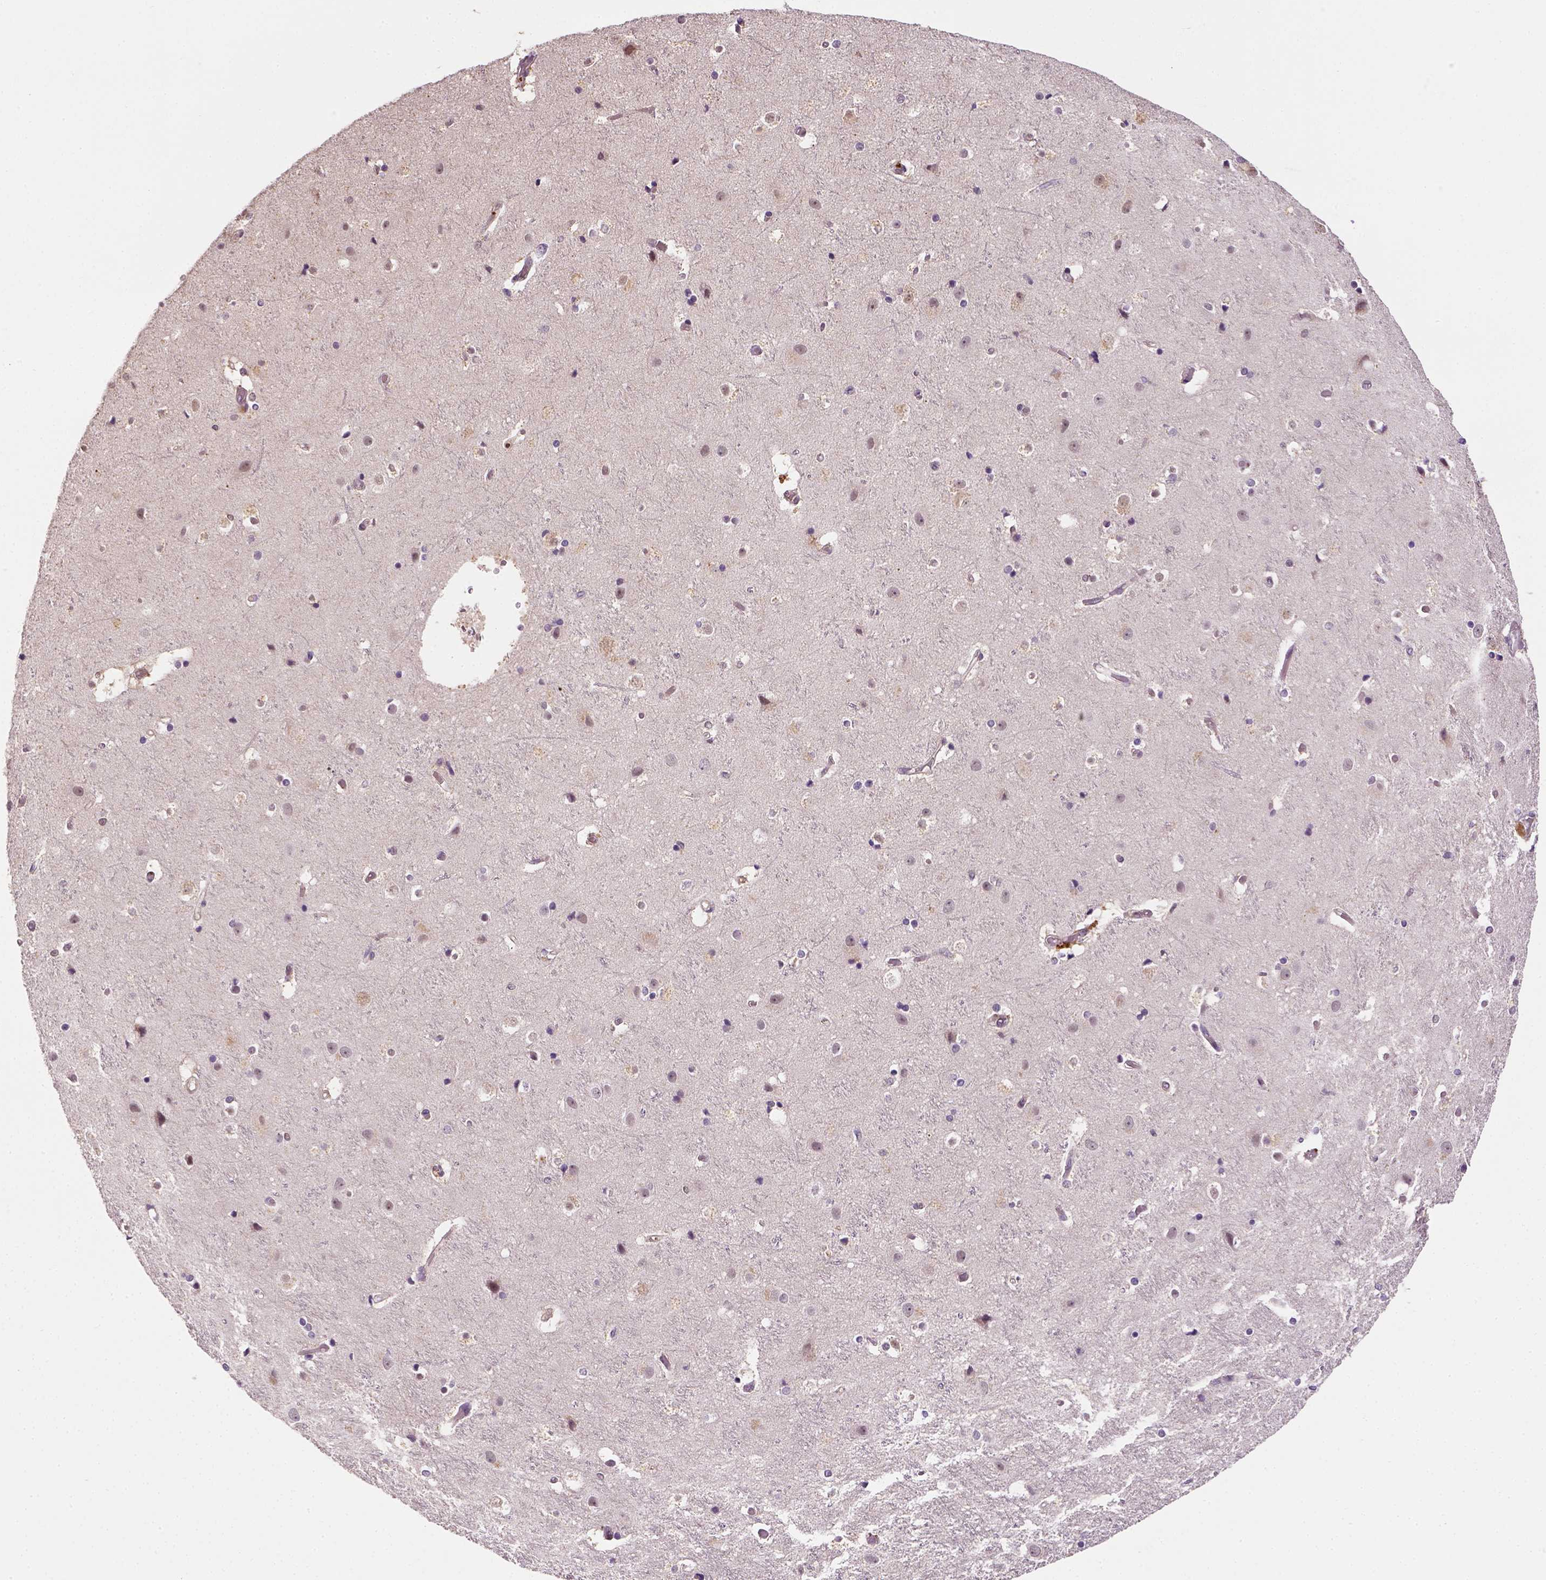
{"staining": {"intensity": "moderate", "quantity": "<25%", "location": "cytoplasmic/membranous"}, "tissue": "cerebral cortex", "cell_type": "Endothelial cells", "image_type": "normal", "snomed": [{"axis": "morphology", "description": "Normal tissue, NOS"}, {"axis": "topography", "description": "Cerebral cortex"}], "caption": "Cerebral cortex stained with IHC exhibits moderate cytoplasmic/membranous positivity in approximately <25% of endothelial cells.", "gene": "MATK", "patient": {"sex": "female", "age": 52}}